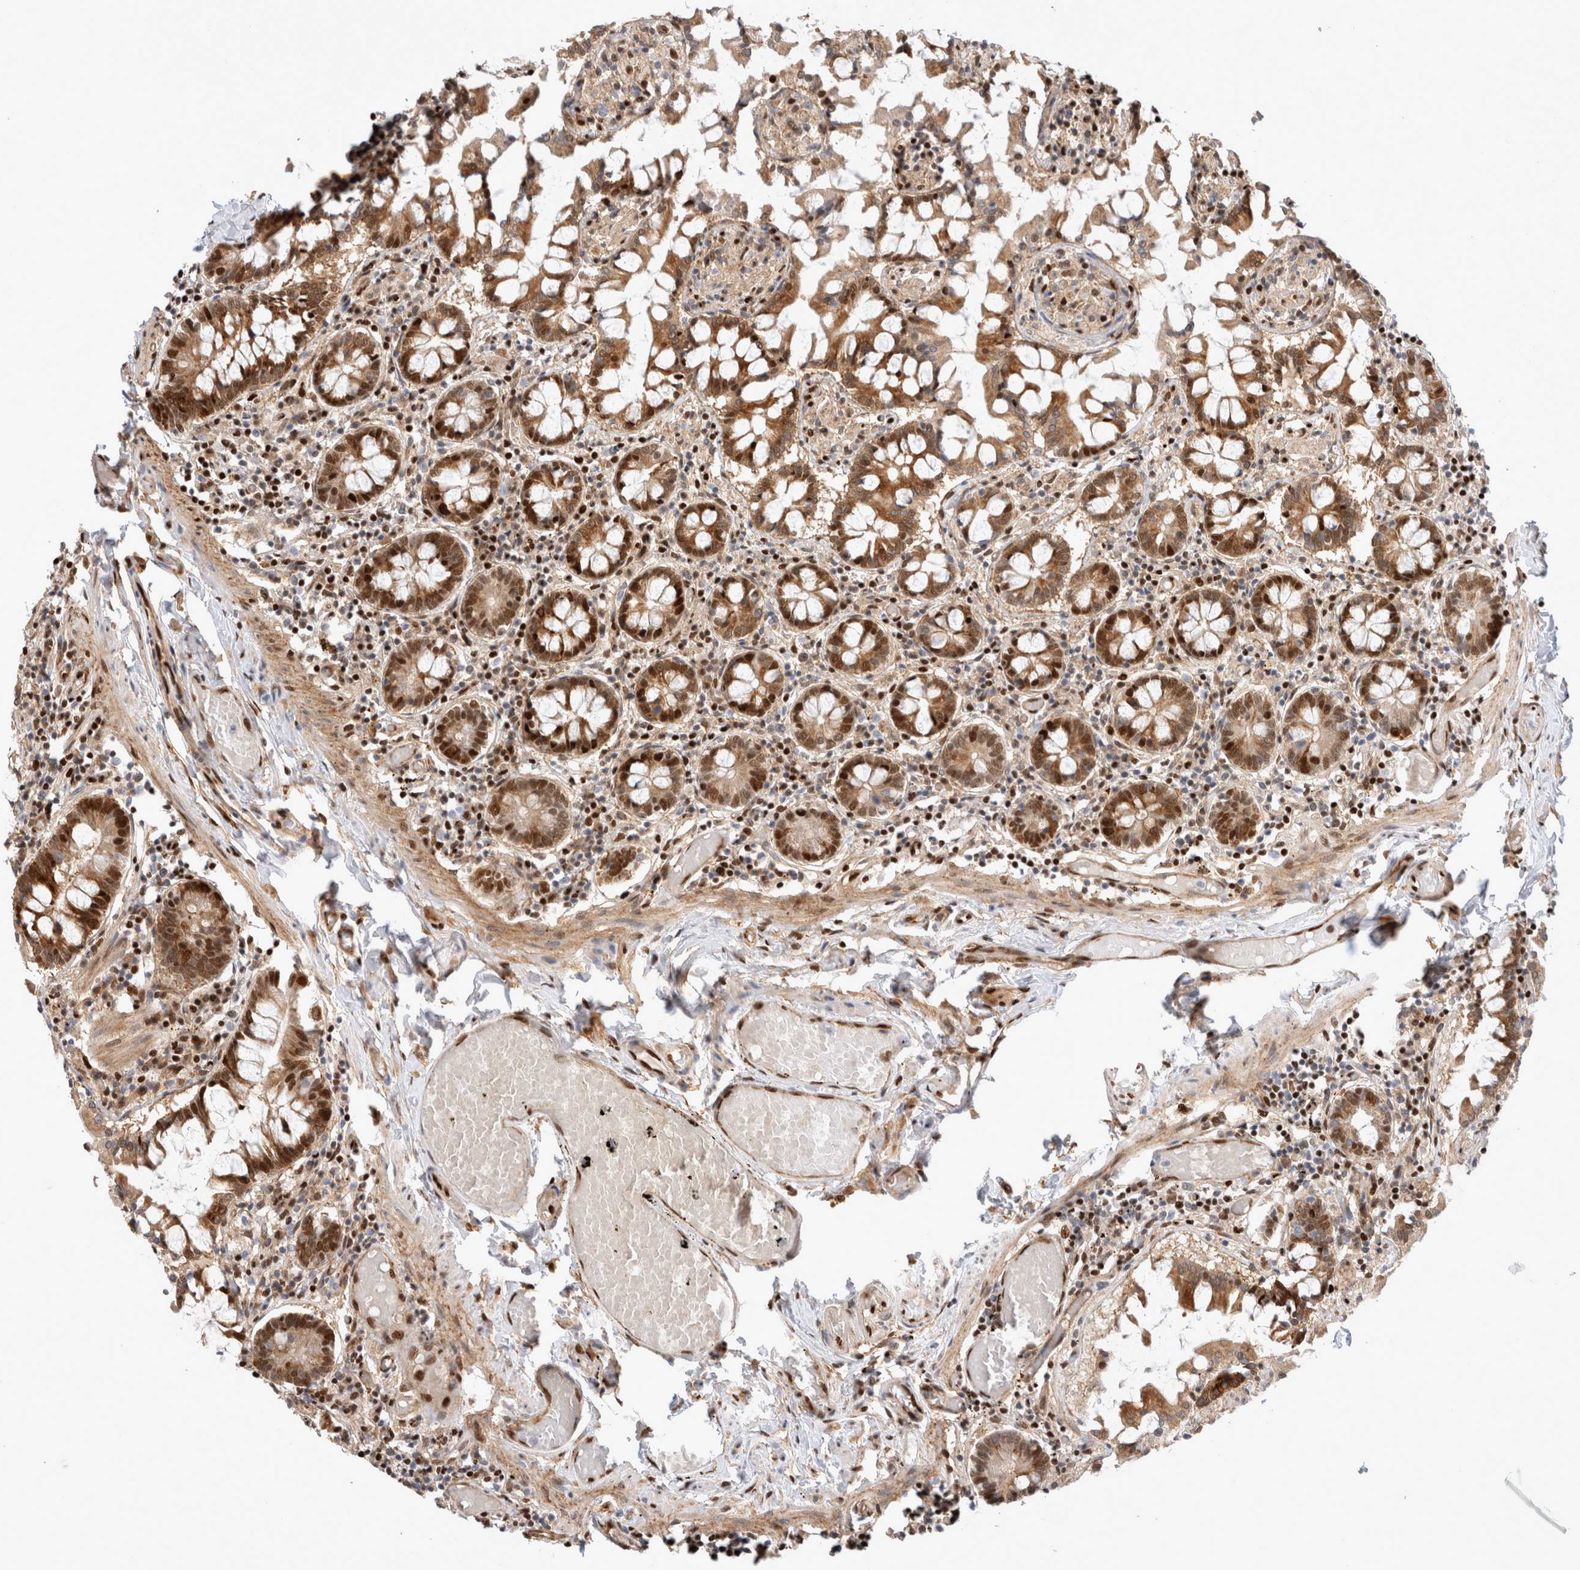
{"staining": {"intensity": "moderate", "quantity": "25%-75%", "location": "cytoplasmic/membranous,nuclear"}, "tissue": "small intestine", "cell_type": "Glandular cells", "image_type": "normal", "snomed": [{"axis": "morphology", "description": "Normal tissue, NOS"}, {"axis": "topography", "description": "Small intestine"}], "caption": "Protein staining reveals moderate cytoplasmic/membranous,nuclear staining in approximately 25%-75% of glandular cells in normal small intestine. Ihc stains the protein in brown and the nuclei are stained blue.", "gene": "TCF4", "patient": {"sex": "male", "age": 41}}